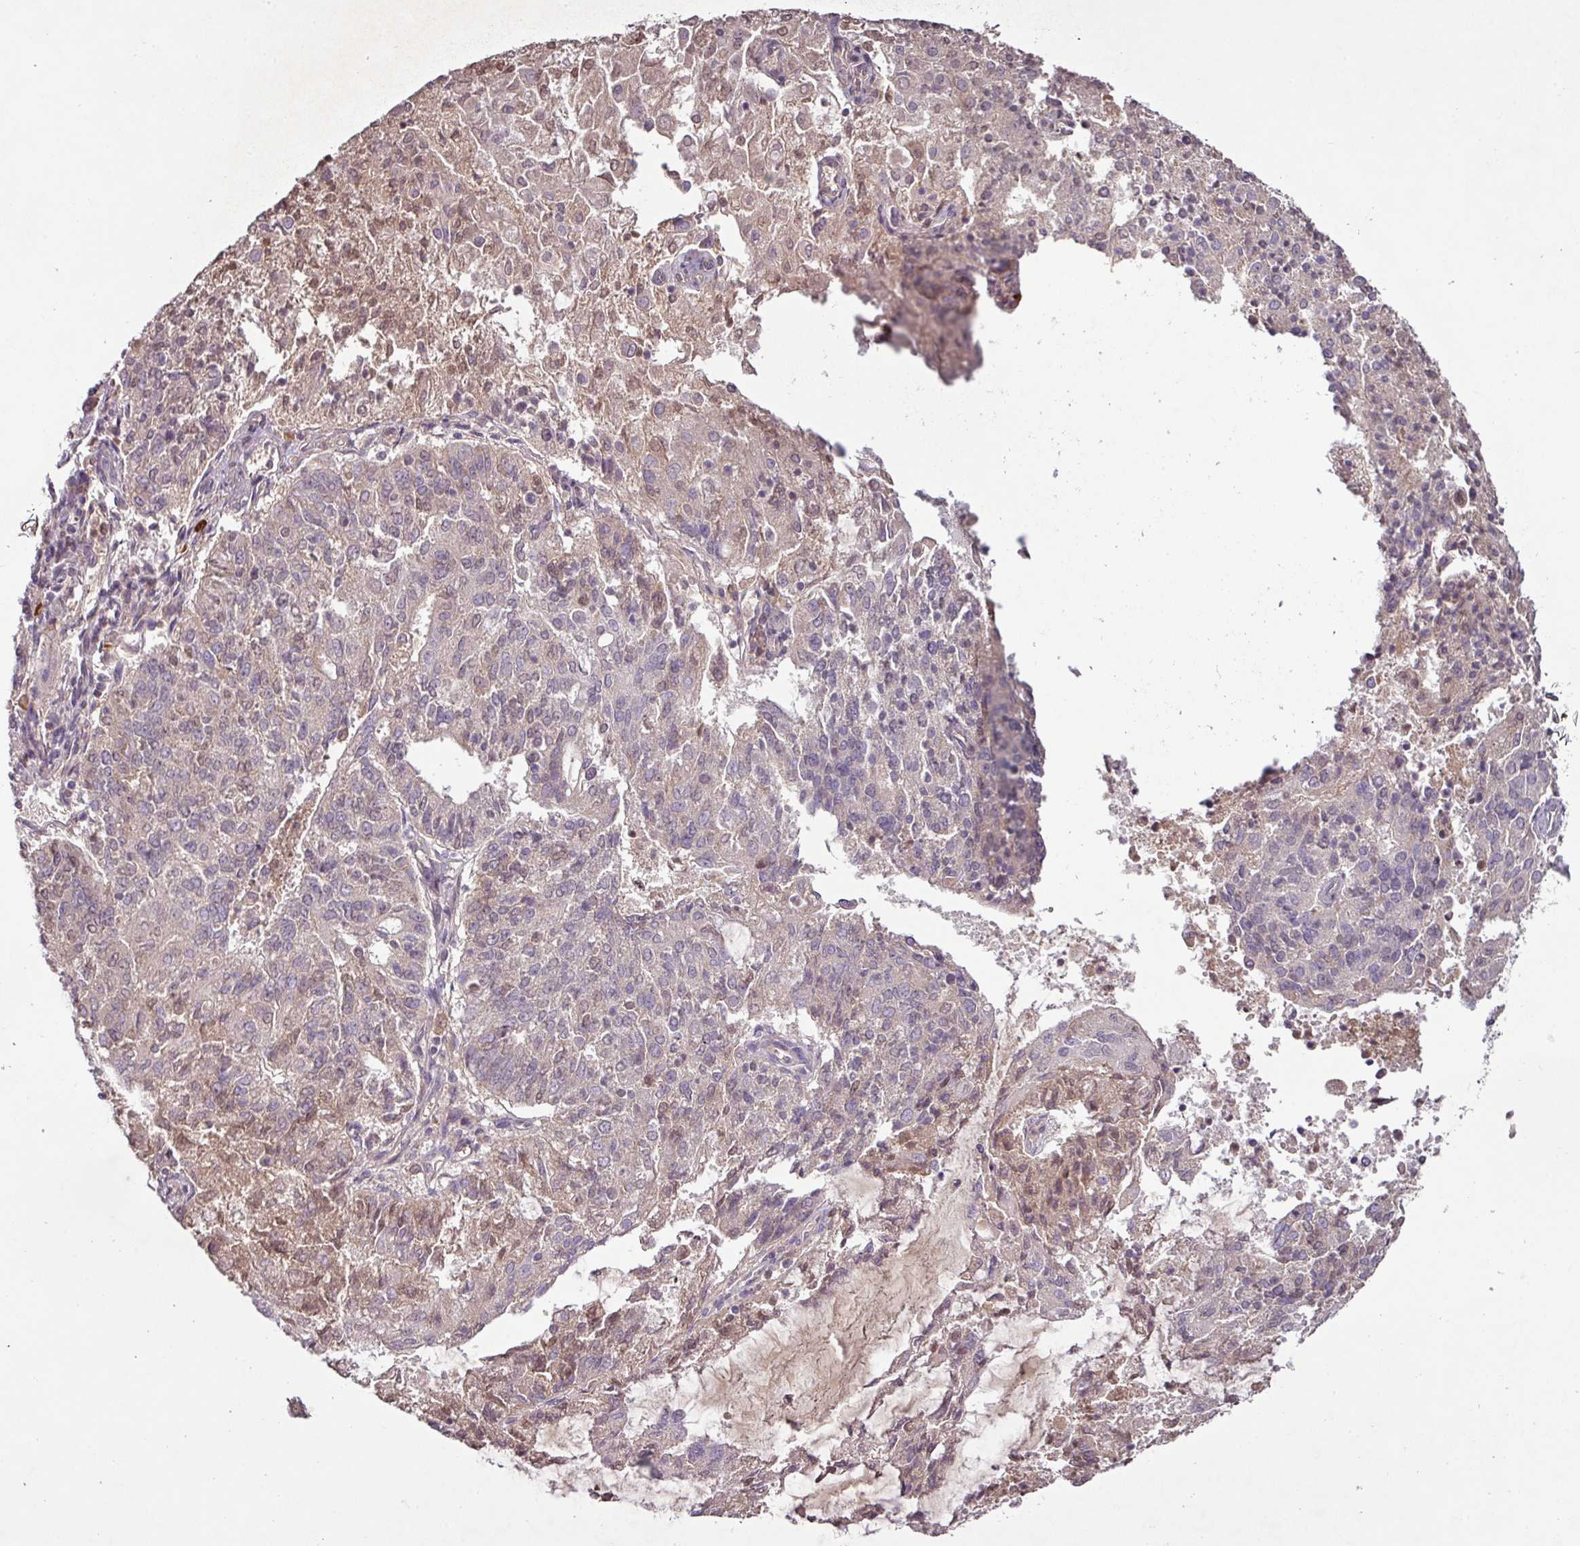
{"staining": {"intensity": "weak", "quantity": "<25%", "location": "cytoplasmic/membranous,nuclear"}, "tissue": "endometrial cancer", "cell_type": "Tumor cells", "image_type": "cancer", "snomed": [{"axis": "morphology", "description": "Adenocarcinoma, NOS"}, {"axis": "topography", "description": "Endometrium"}], "caption": "Endometrial cancer (adenocarcinoma) was stained to show a protein in brown. There is no significant expression in tumor cells.", "gene": "SLC5A10", "patient": {"sex": "female", "age": 82}}